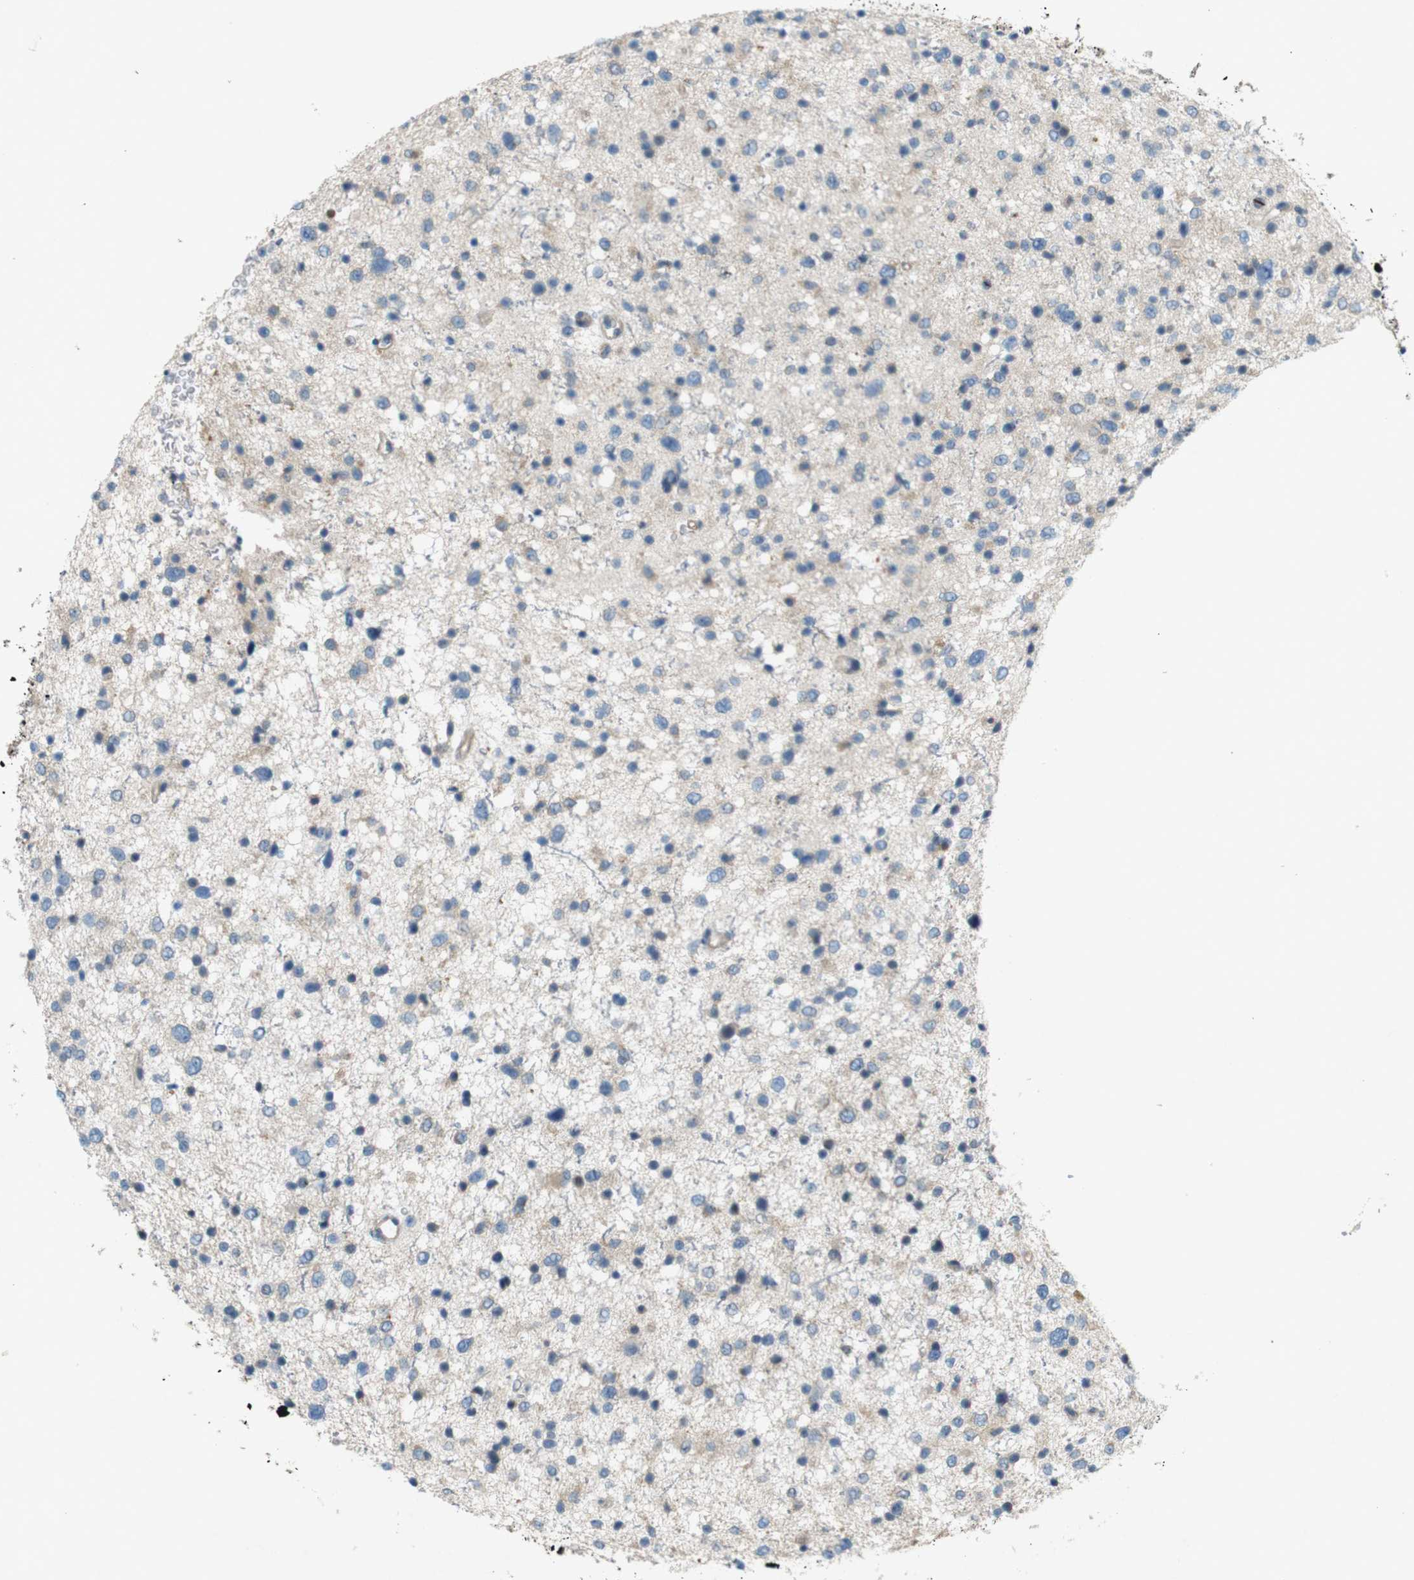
{"staining": {"intensity": "weak", "quantity": "<25%", "location": "cytoplasmic/membranous"}, "tissue": "glioma", "cell_type": "Tumor cells", "image_type": "cancer", "snomed": [{"axis": "morphology", "description": "Glioma, malignant, Low grade"}, {"axis": "topography", "description": "Brain"}], "caption": "Immunohistochemical staining of human malignant glioma (low-grade) reveals no significant expression in tumor cells.", "gene": "PVR", "patient": {"sex": "female", "age": 37}}